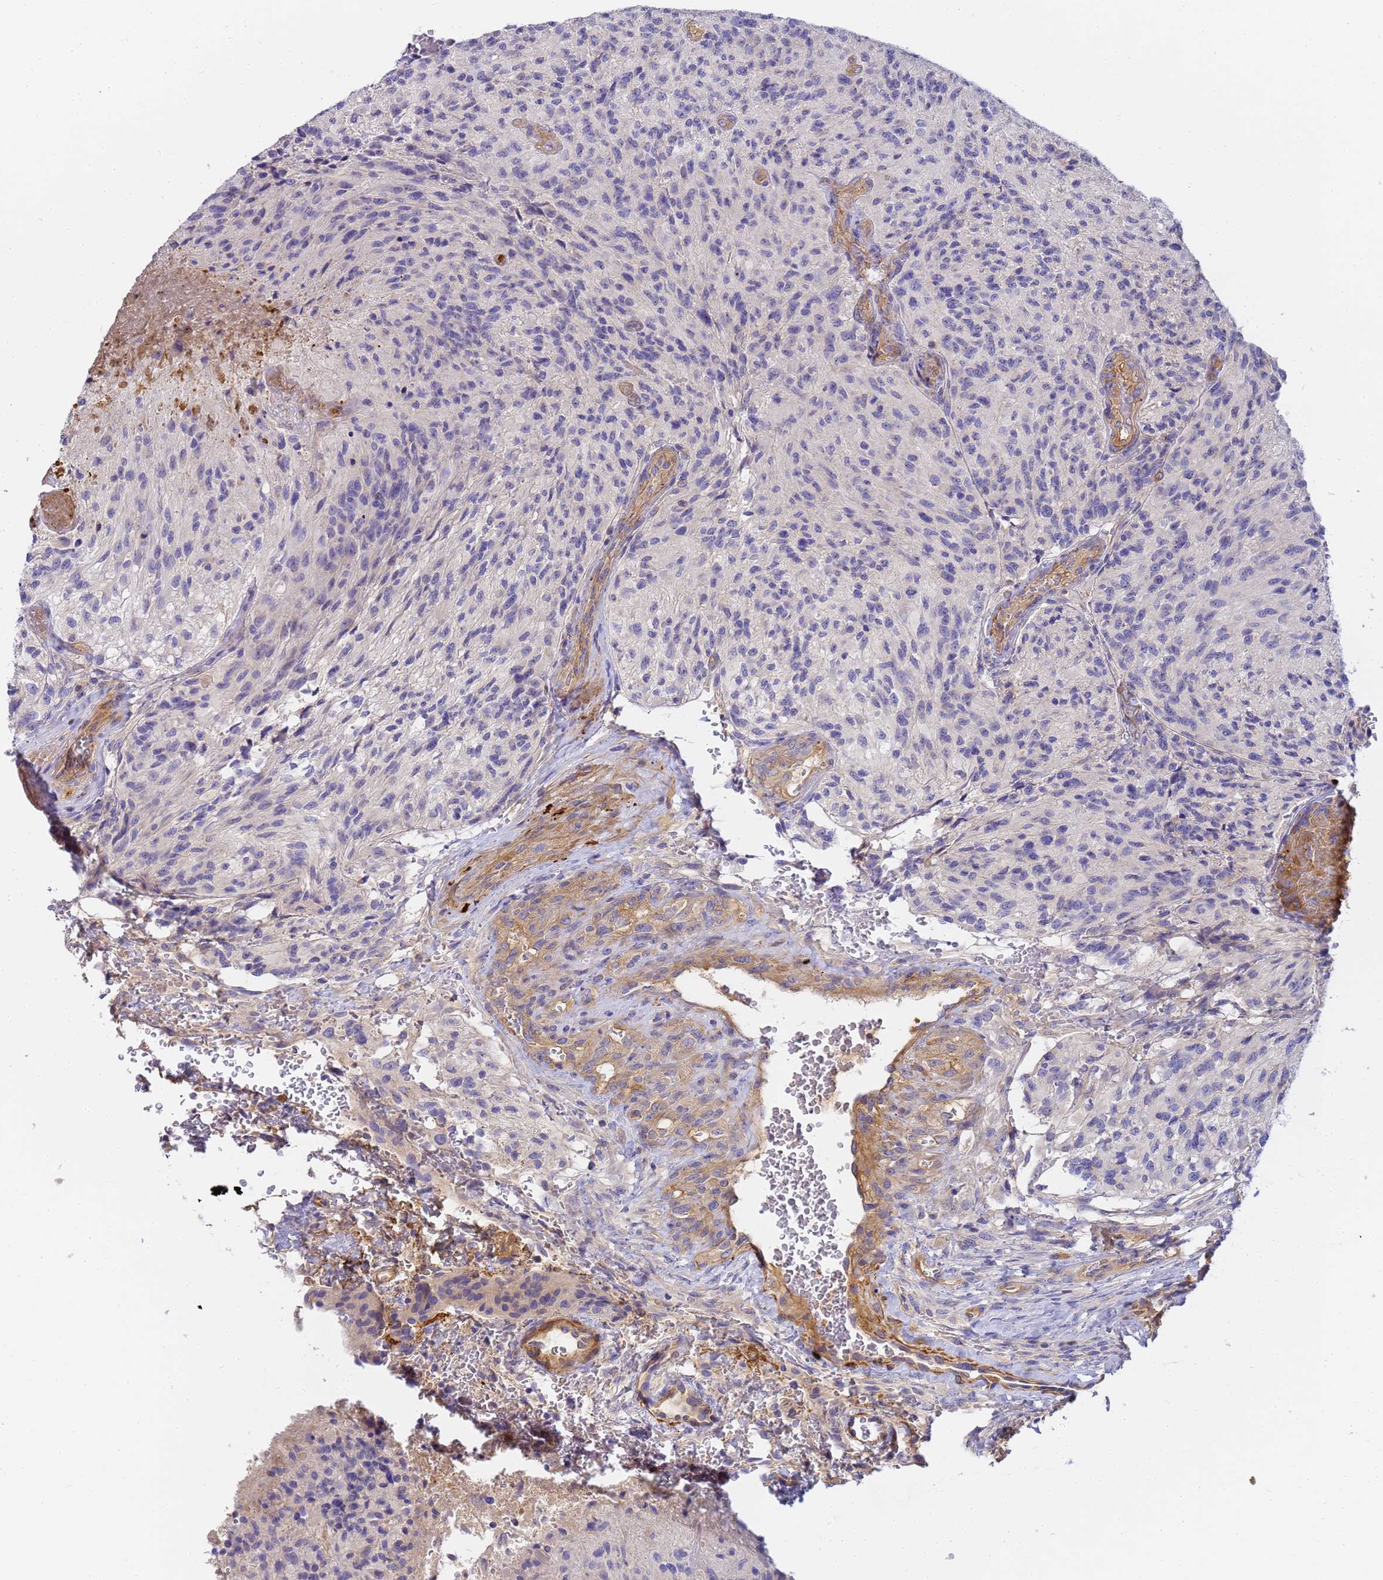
{"staining": {"intensity": "negative", "quantity": "none", "location": "none"}, "tissue": "glioma", "cell_type": "Tumor cells", "image_type": "cancer", "snomed": [{"axis": "morphology", "description": "Normal tissue, NOS"}, {"axis": "morphology", "description": "Glioma, malignant, High grade"}, {"axis": "topography", "description": "Cerebral cortex"}], "caption": "Immunohistochemical staining of human glioma shows no significant expression in tumor cells. (Immunohistochemistry (ihc), brightfield microscopy, high magnification).", "gene": "MYL12A", "patient": {"sex": "male", "age": 56}}